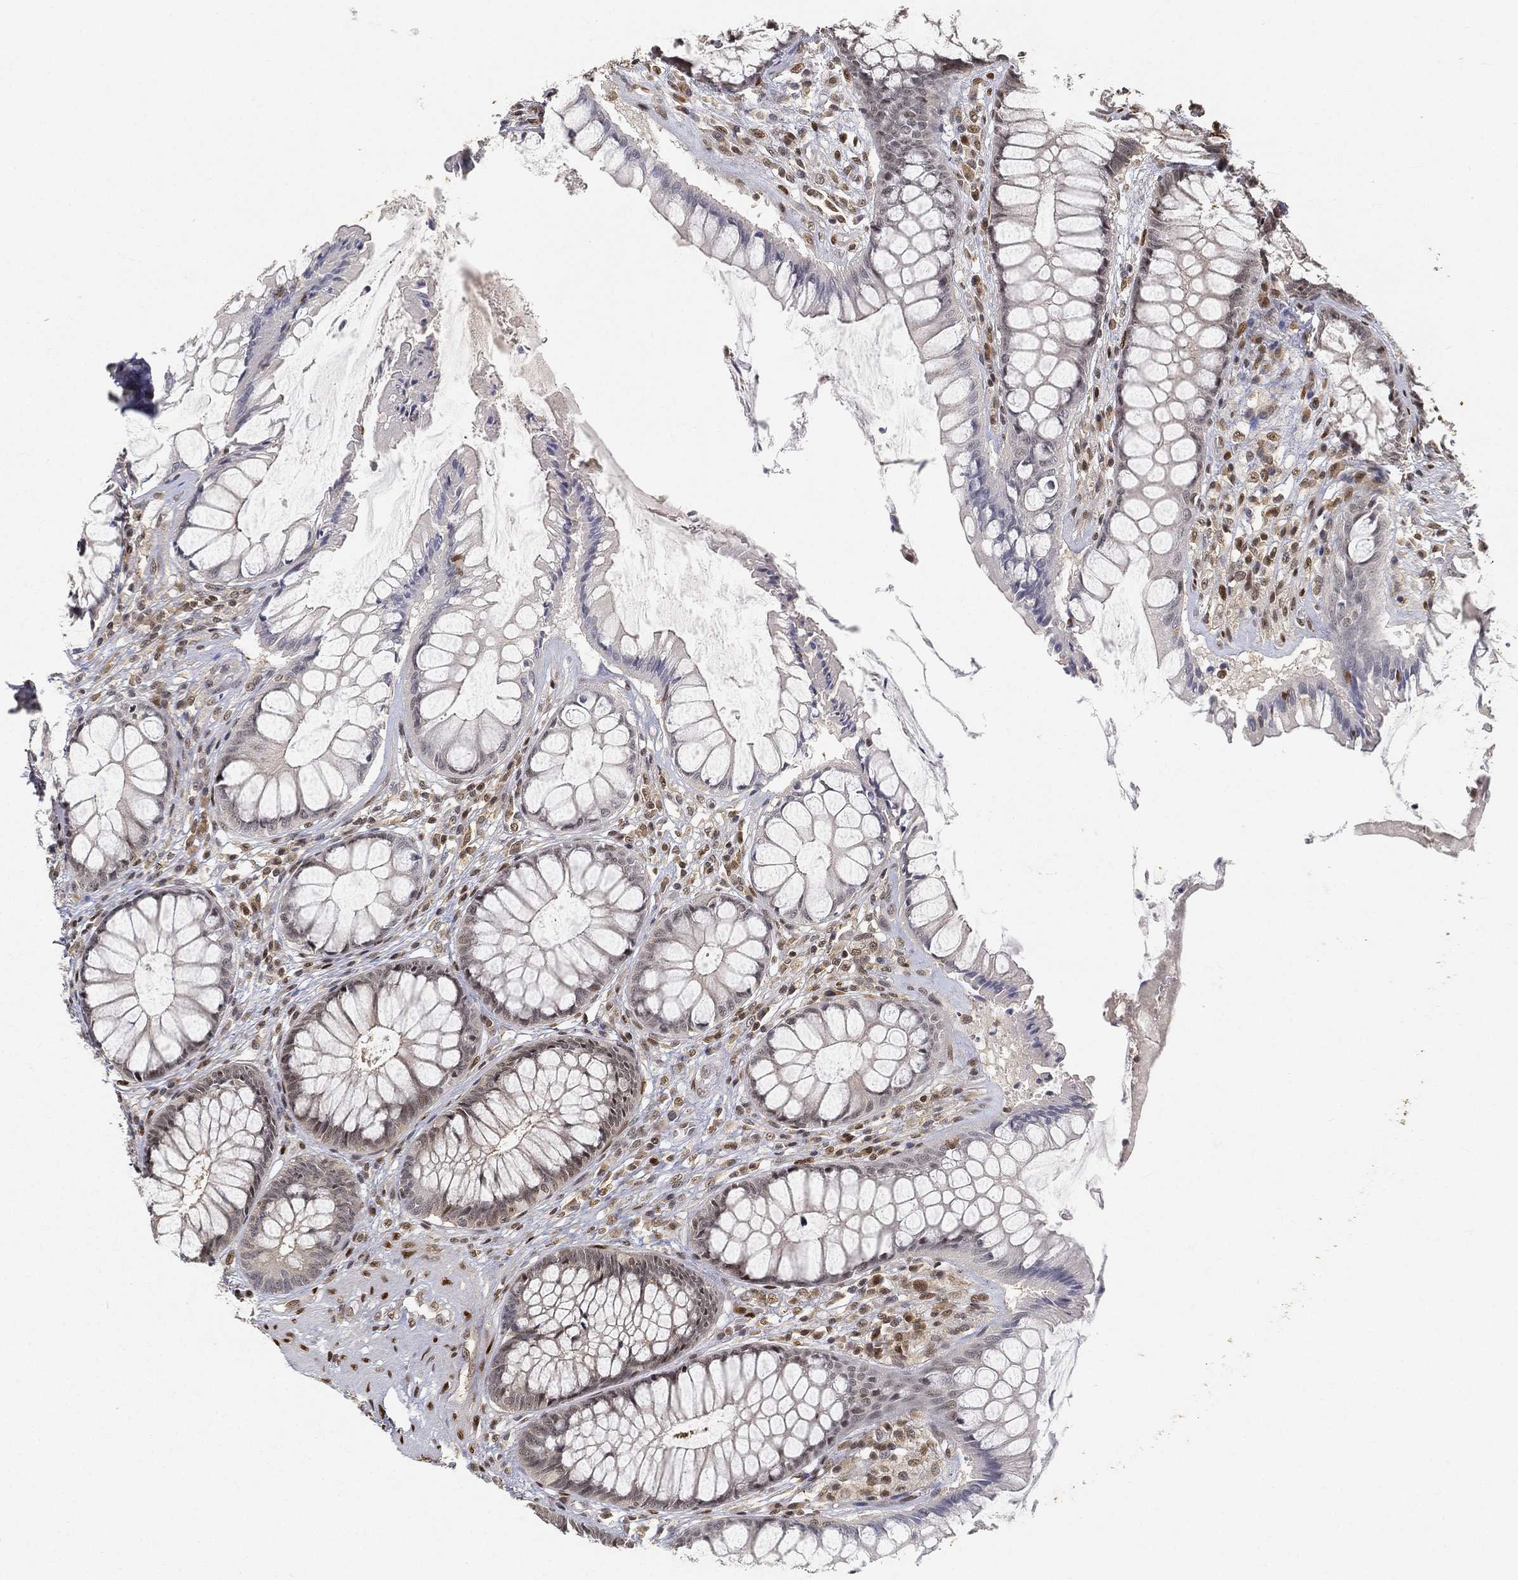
{"staining": {"intensity": "negative", "quantity": "none", "location": "none"}, "tissue": "rectum", "cell_type": "Glandular cells", "image_type": "normal", "snomed": [{"axis": "morphology", "description": "Normal tissue, NOS"}, {"axis": "topography", "description": "Rectum"}], "caption": "This histopathology image is of normal rectum stained with IHC to label a protein in brown with the nuclei are counter-stained blue. There is no staining in glandular cells.", "gene": "CRTC3", "patient": {"sex": "female", "age": 58}}